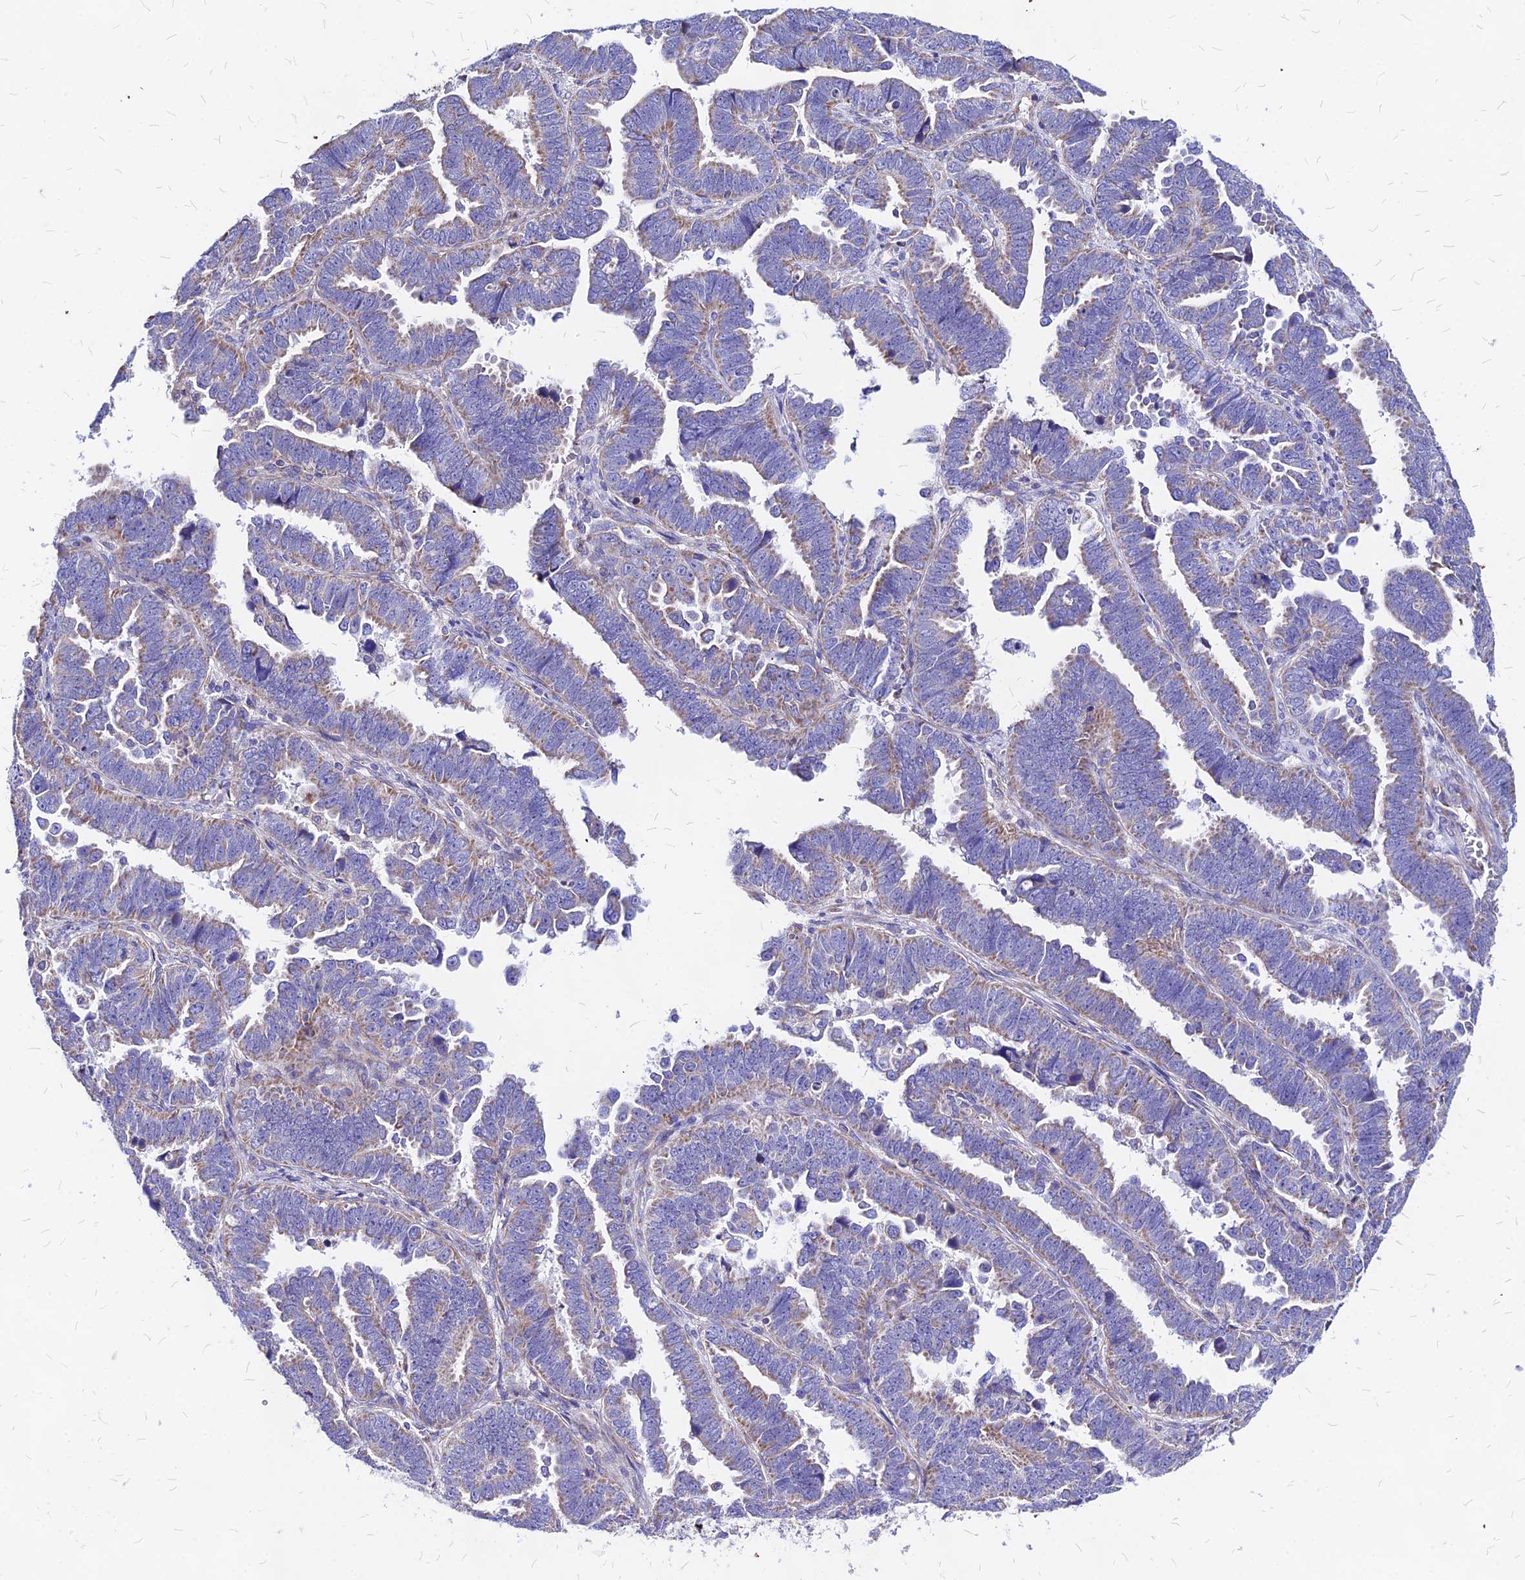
{"staining": {"intensity": "weak", "quantity": ">75%", "location": "cytoplasmic/membranous"}, "tissue": "endometrial cancer", "cell_type": "Tumor cells", "image_type": "cancer", "snomed": [{"axis": "morphology", "description": "Adenocarcinoma, NOS"}, {"axis": "topography", "description": "Endometrium"}], "caption": "Endometrial cancer tissue shows weak cytoplasmic/membranous expression in about >75% of tumor cells, visualized by immunohistochemistry.", "gene": "MRPL3", "patient": {"sex": "female", "age": 75}}